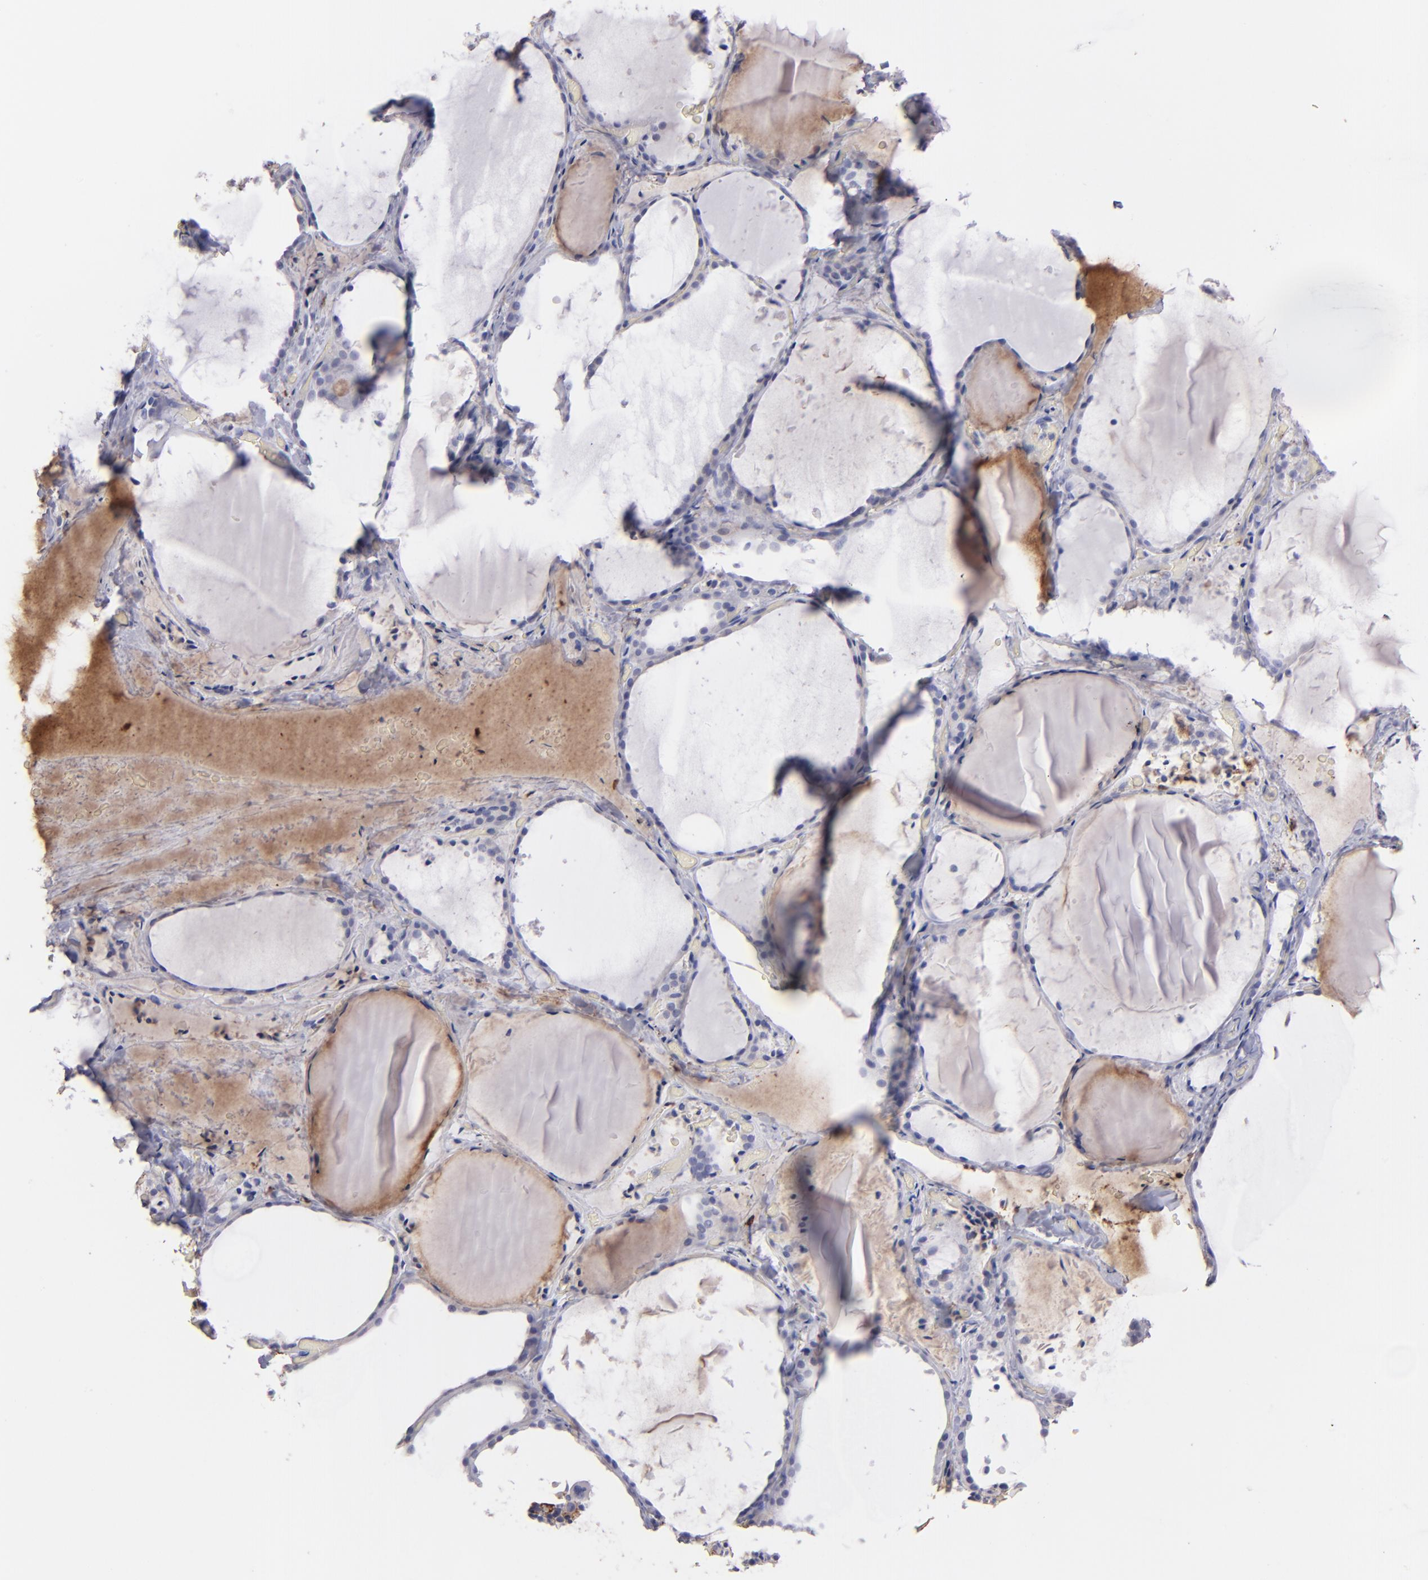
{"staining": {"intensity": "weak", "quantity": "<25%", "location": "cytoplasmic/membranous"}, "tissue": "thyroid gland", "cell_type": "Glandular cells", "image_type": "normal", "snomed": [{"axis": "morphology", "description": "Normal tissue, NOS"}, {"axis": "topography", "description": "Thyroid gland"}], "caption": "High power microscopy photomicrograph of an immunohistochemistry (IHC) image of unremarkable thyroid gland, revealing no significant expression in glandular cells.", "gene": "C1QA", "patient": {"sex": "female", "age": 22}}